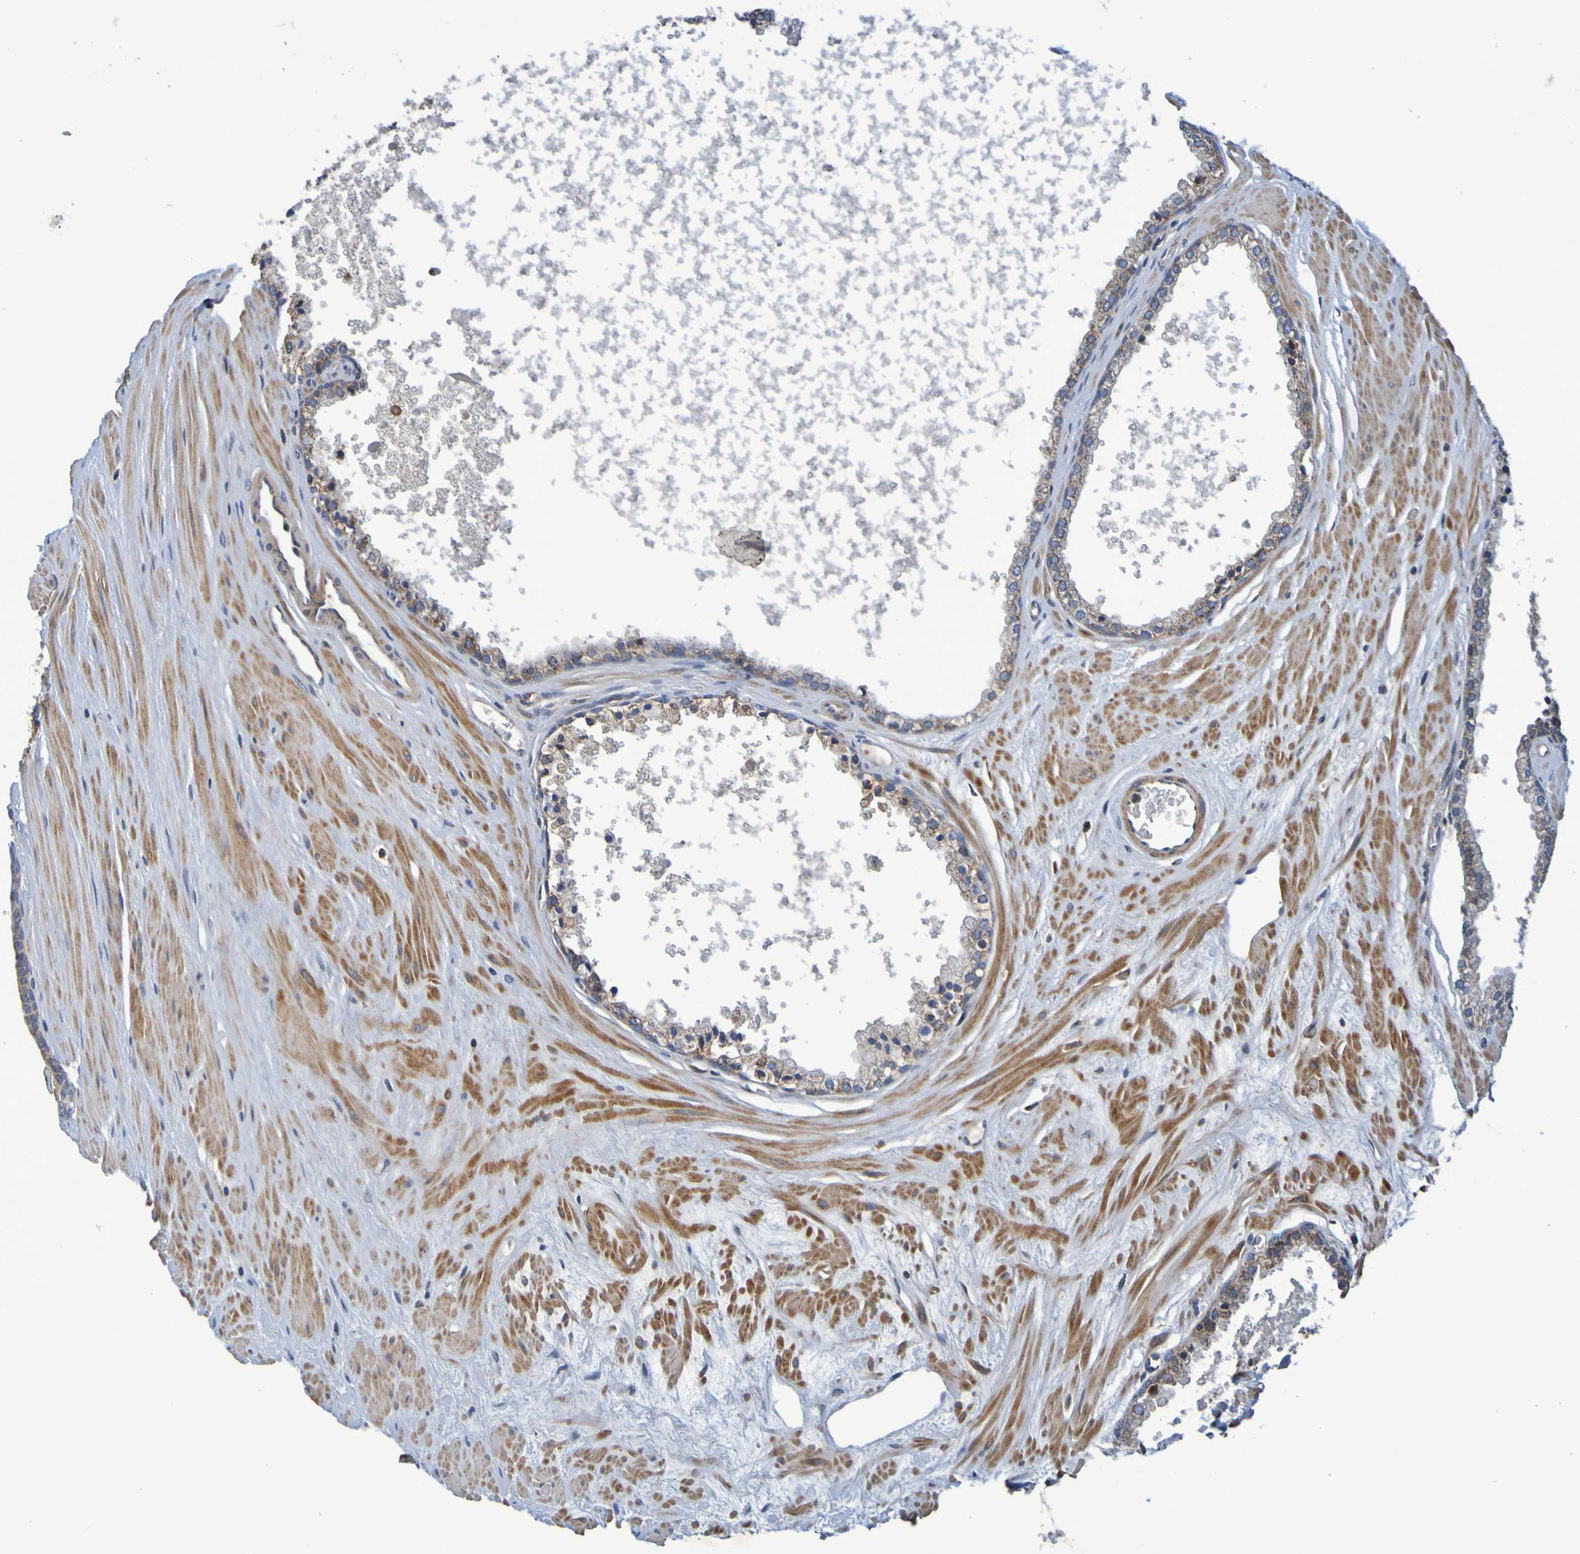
{"staining": {"intensity": "moderate", "quantity": ">75%", "location": "cytoplasmic/membranous"}, "tissue": "prostate cancer", "cell_type": "Tumor cells", "image_type": "cancer", "snomed": [{"axis": "morphology", "description": "Adenocarcinoma, High grade"}, {"axis": "topography", "description": "Prostate"}], "caption": "A brown stain shows moderate cytoplasmic/membranous positivity of a protein in high-grade adenocarcinoma (prostate) tumor cells.", "gene": "CCDC51", "patient": {"sex": "male", "age": 65}}